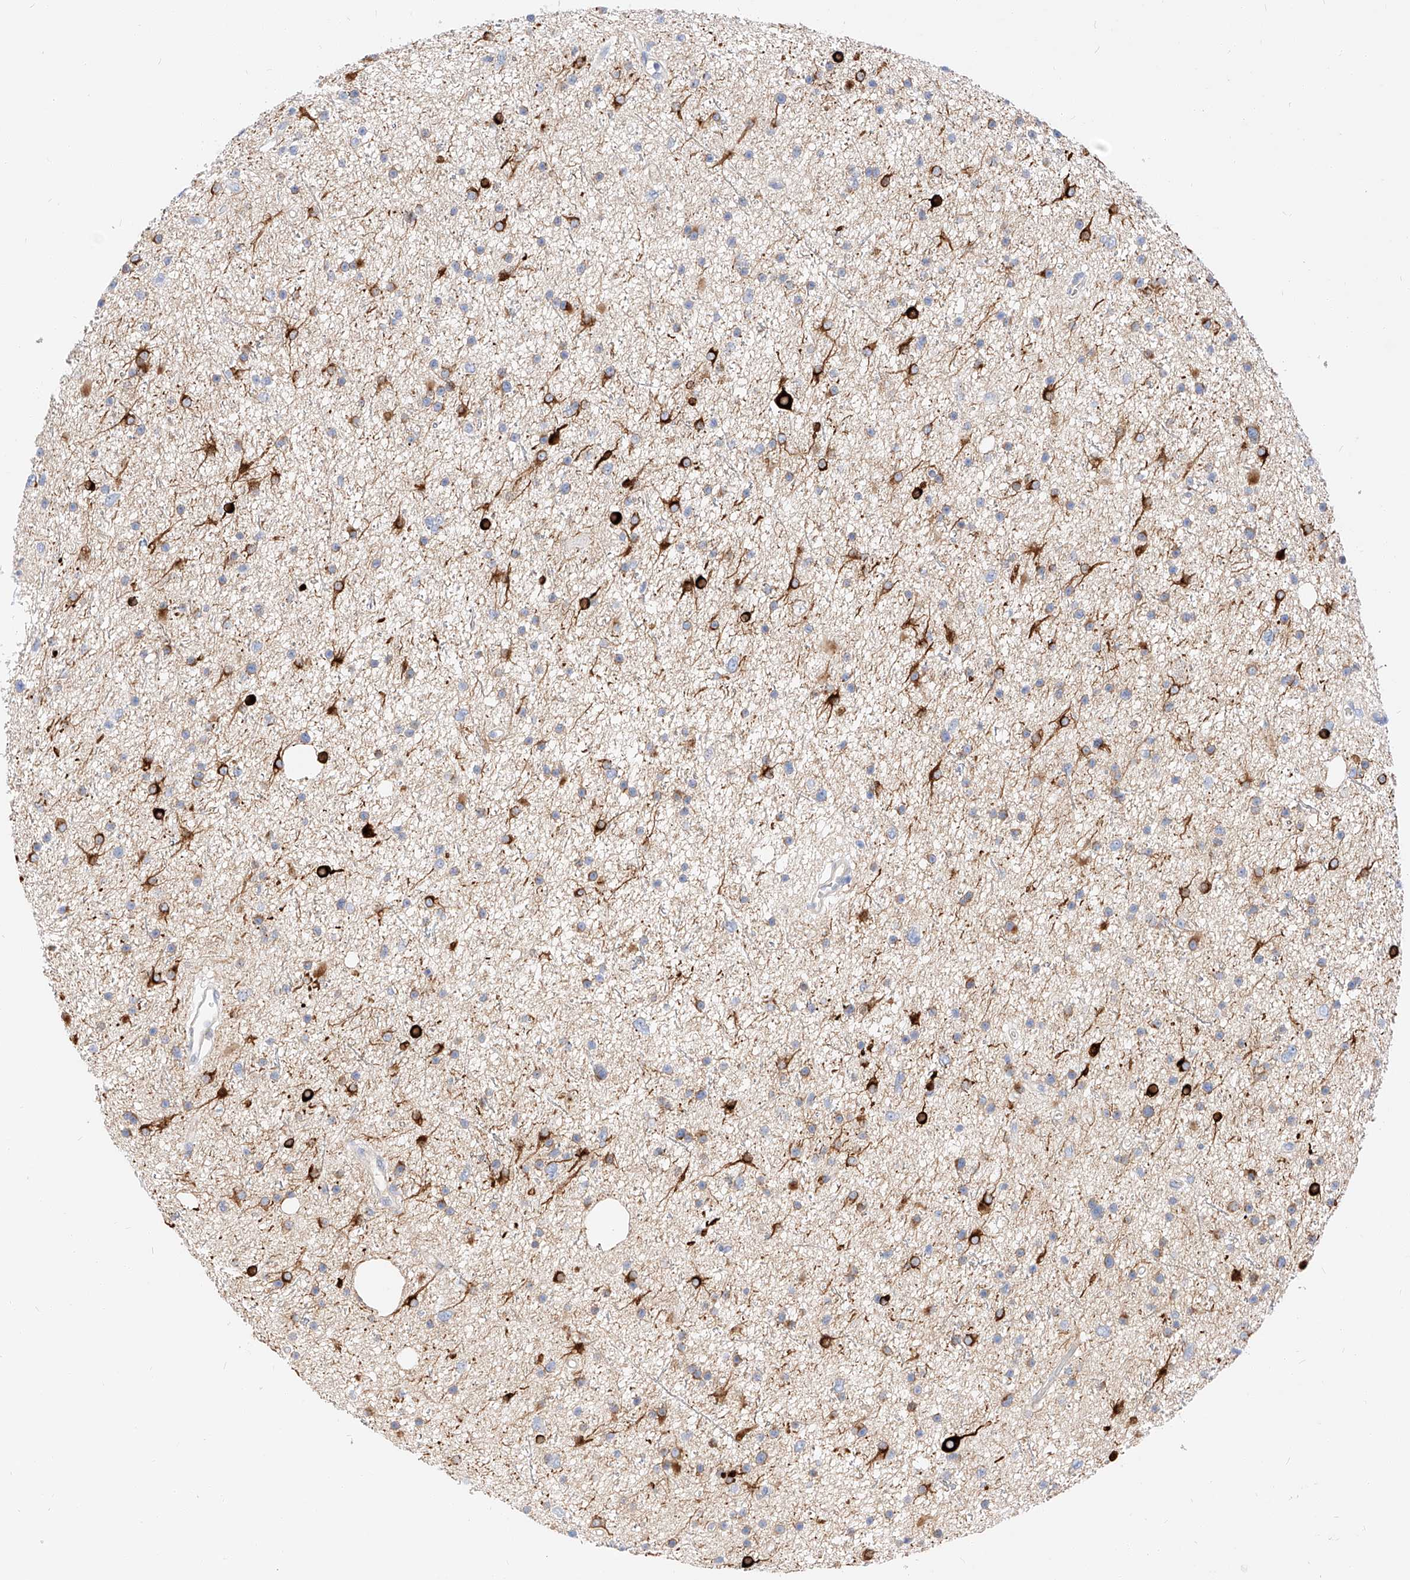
{"staining": {"intensity": "negative", "quantity": "none", "location": "none"}, "tissue": "glioma", "cell_type": "Tumor cells", "image_type": "cancer", "snomed": [{"axis": "morphology", "description": "Glioma, malignant, Low grade"}, {"axis": "topography", "description": "Cerebral cortex"}], "caption": "Immunohistochemistry of human glioma displays no staining in tumor cells. (DAB IHC, high magnification).", "gene": "MAP7", "patient": {"sex": "female", "age": 39}}